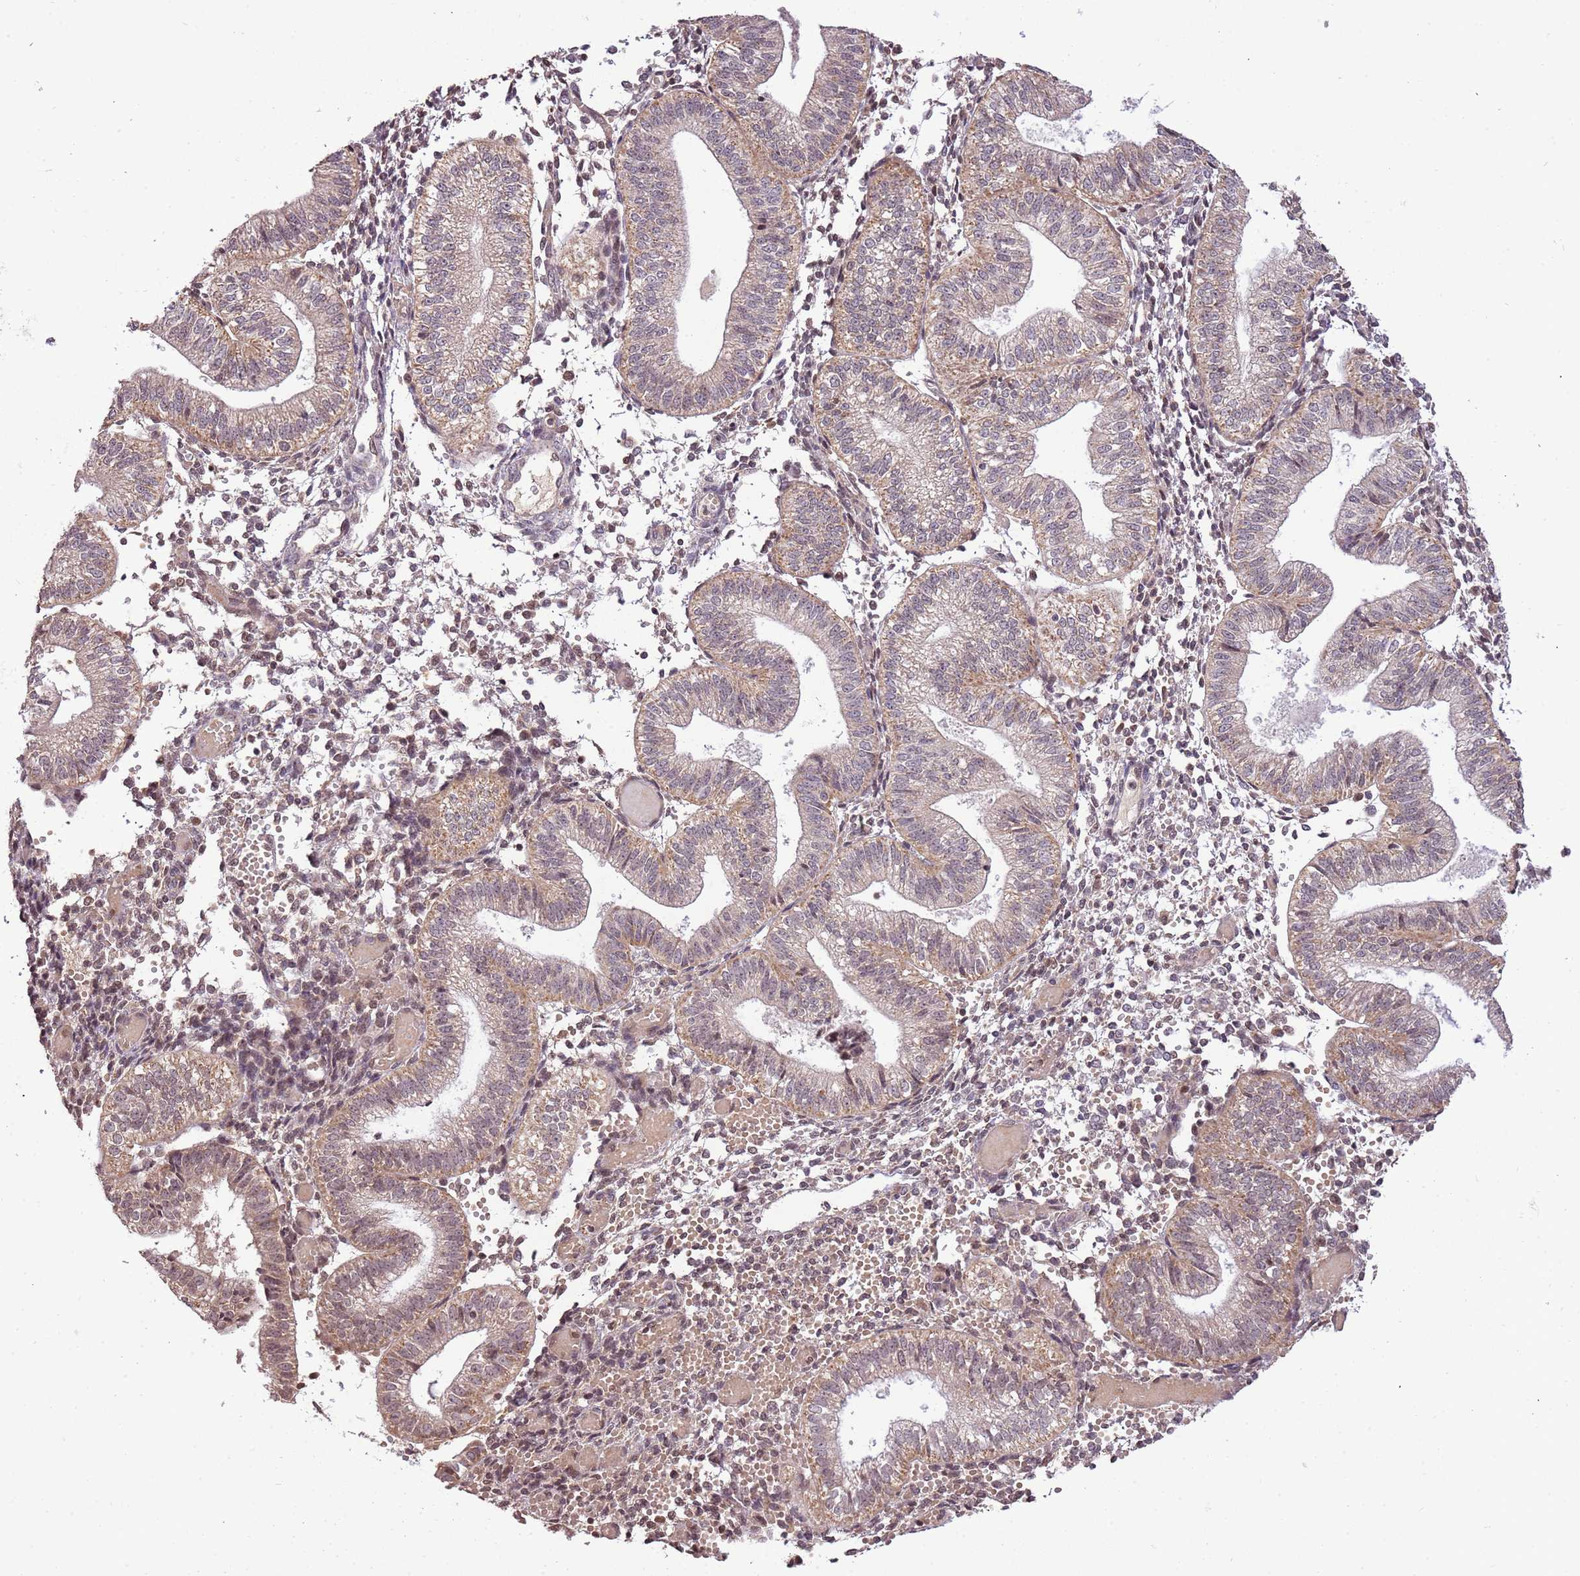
{"staining": {"intensity": "weak", "quantity": "25%-75%", "location": "cytoplasmic/membranous,nuclear"}, "tissue": "endometrium", "cell_type": "Cells in endometrial stroma", "image_type": "normal", "snomed": [{"axis": "morphology", "description": "Normal tissue, NOS"}, {"axis": "topography", "description": "Endometrium"}], "caption": "Endometrium stained for a protein (brown) displays weak cytoplasmic/membranous,nuclear positive expression in approximately 25%-75% of cells in endometrial stroma.", "gene": "SAMSN1", "patient": {"sex": "female", "age": 34}}